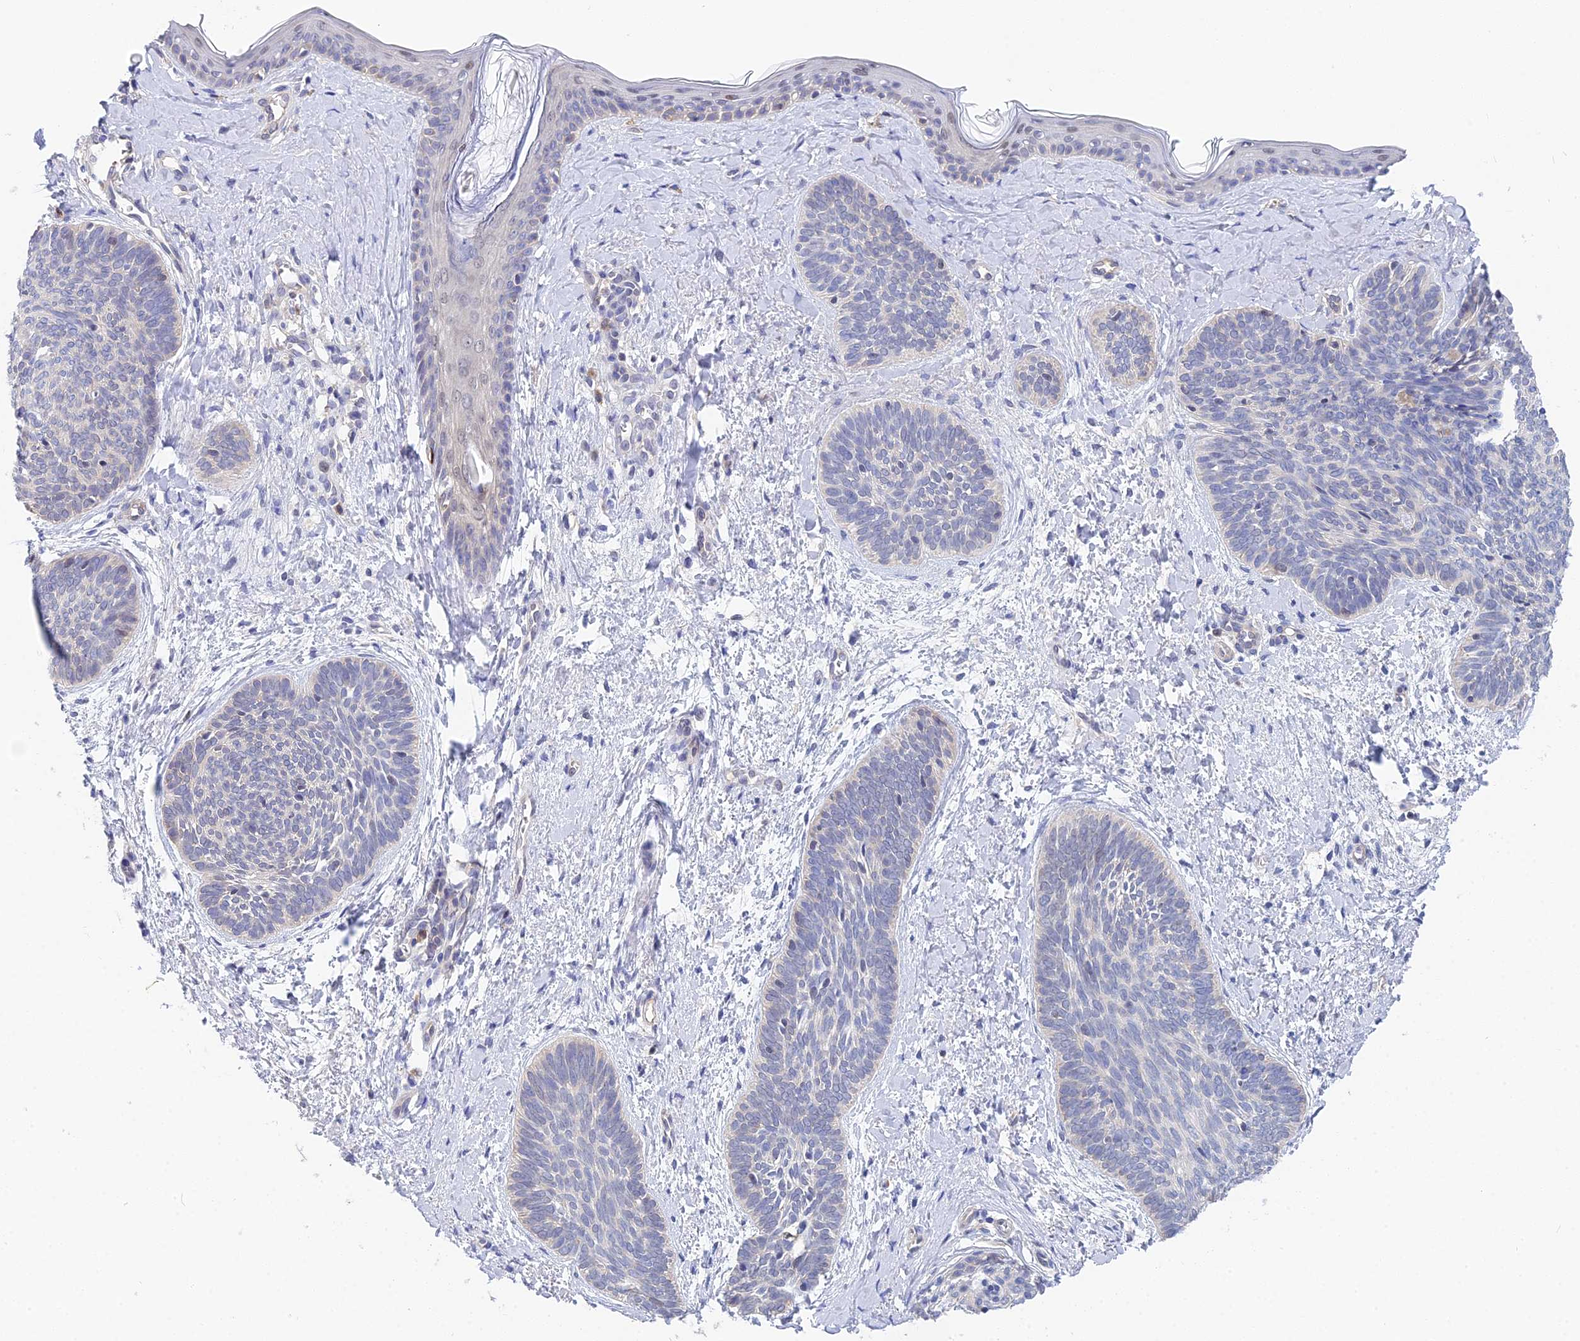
{"staining": {"intensity": "negative", "quantity": "none", "location": "none"}, "tissue": "skin cancer", "cell_type": "Tumor cells", "image_type": "cancer", "snomed": [{"axis": "morphology", "description": "Basal cell carcinoma"}, {"axis": "topography", "description": "Skin"}], "caption": "Tumor cells show no significant positivity in skin cancer. The staining is performed using DAB (3,3'-diaminobenzidine) brown chromogen with nuclei counter-stained in using hematoxylin.", "gene": "DNAH14", "patient": {"sex": "female", "age": 81}}